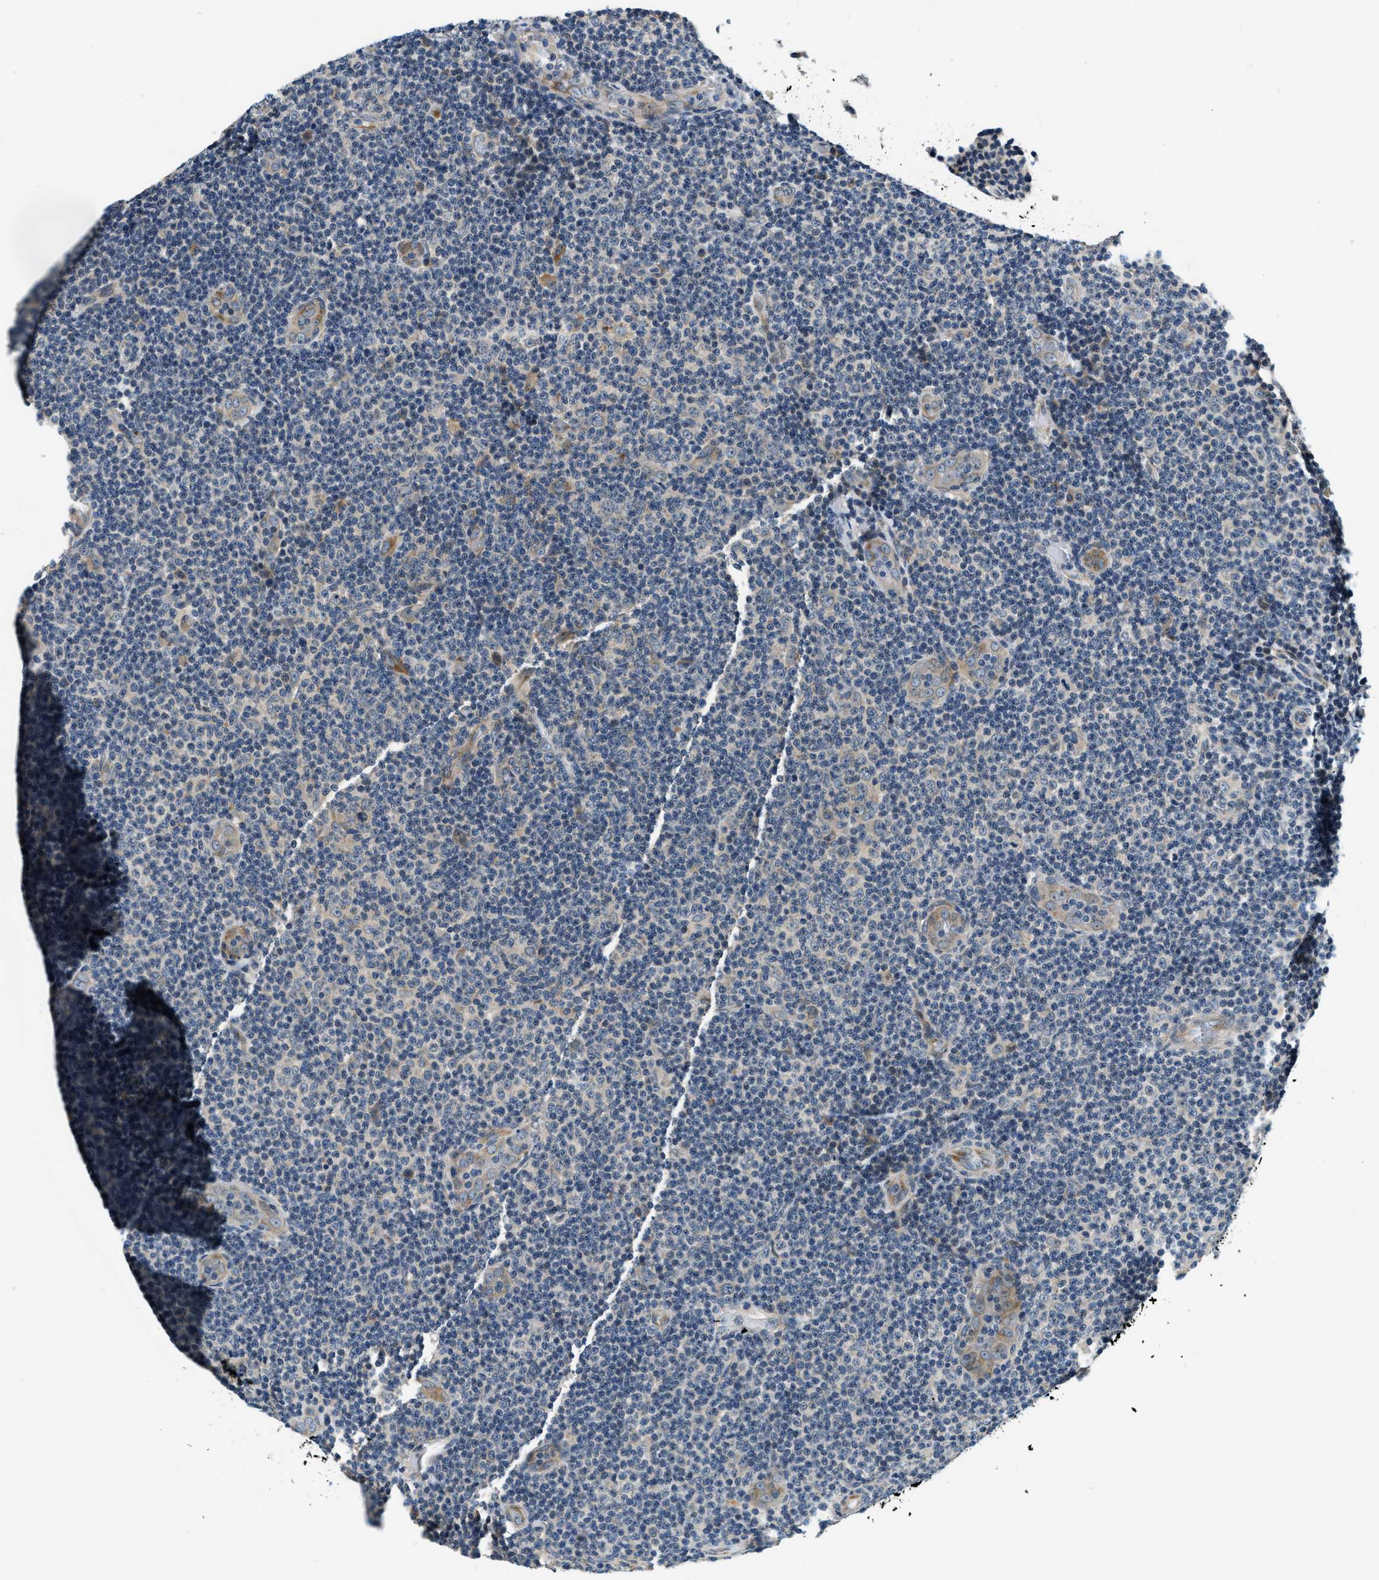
{"staining": {"intensity": "negative", "quantity": "none", "location": "none"}, "tissue": "lymphoma", "cell_type": "Tumor cells", "image_type": "cancer", "snomed": [{"axis": "morphology", "description": "Malignant lymphoma, non-Hodgkin's type, Low grade"}, {"axis": "topography", "description": "Lymph node"}], "caption": "Low-grade malignant lymphoma, non-Hodgkin's type stained for a protein using immunohistochemistry reveals no staining tumor cells.", "gene": "YAE1", "patient": {"sex": "male", "age": 83}}